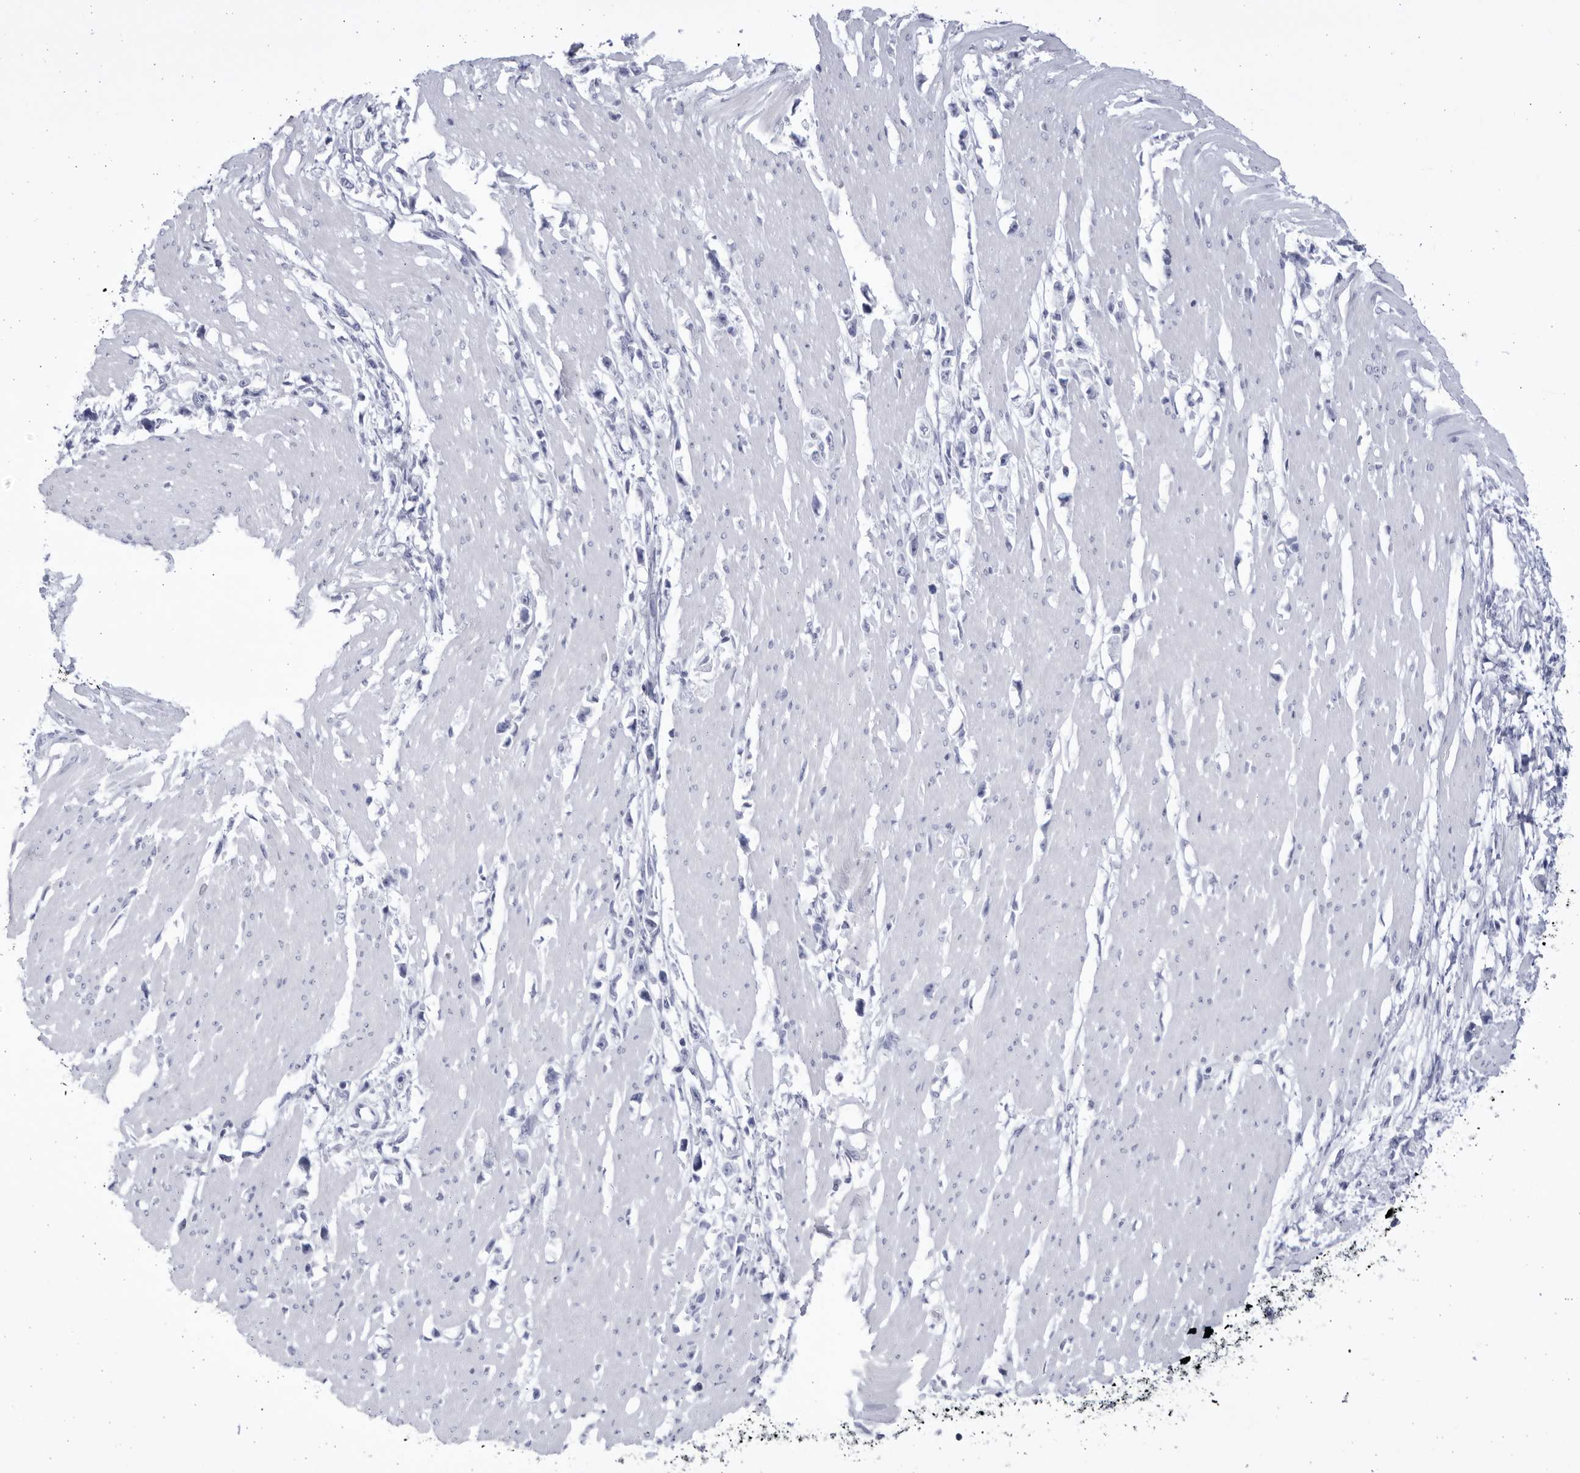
{"staining": {"intensity": "negative", "quantity": "none", "location": "none"}, "tissue": "stomach cancer", "cell_type": "Tumor cells", "image_type": "cancer", "snomed": [{"axis": "morphology", "description": "Adenocarcinoma, NOS"}, {"axis": "topography", "description": "Stomach"}], "caption": "A high-resolution histopathology image shows IHC staining of stomach cancer, which exhibits no significant staining in tumor cells.", "gene": "CCDC181", "patient": {"sex": "female", "age": 59}}